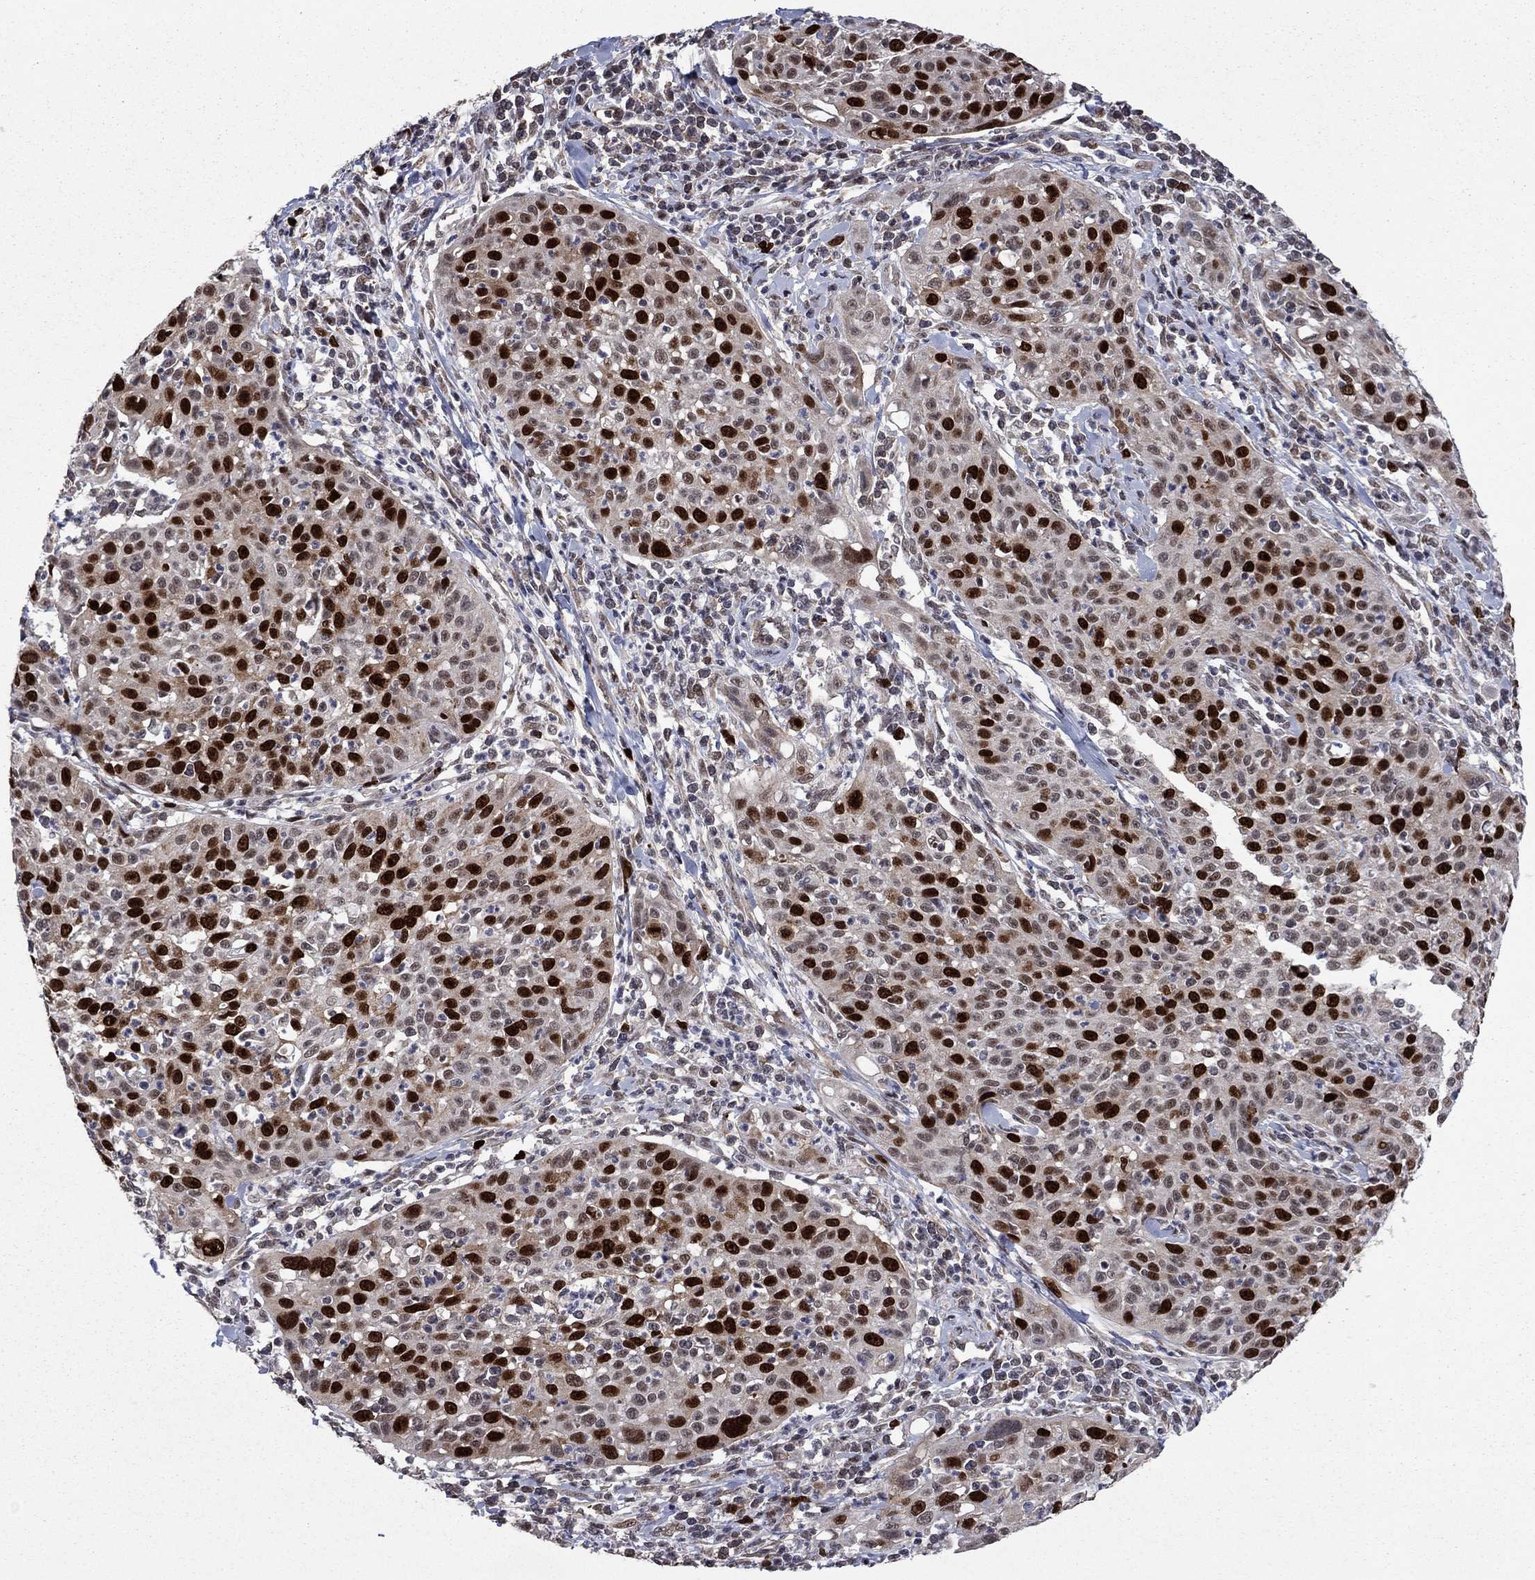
{"staining": {"intensity": "strong", "quantity": "25%-75%", "location": "nuclear"}, "tissue": "cervical cancer", "cell_type": "Tumor cells", "image_type": "cancer", "snomed": [{"axis": "morphology", "description": "Squamous cell carcinoma, NOS"}, {"axis": "topography", "description": "Cervix"}], "caption": "About 25%-75% of tumor cells in human squamous cell carcinoma (cervical) reveal strong nuclear protein positivity as visualized by brown immunohistochemical staining.", "gene": "CDCA5", "patient": {"sex": "female", "age": 26}}